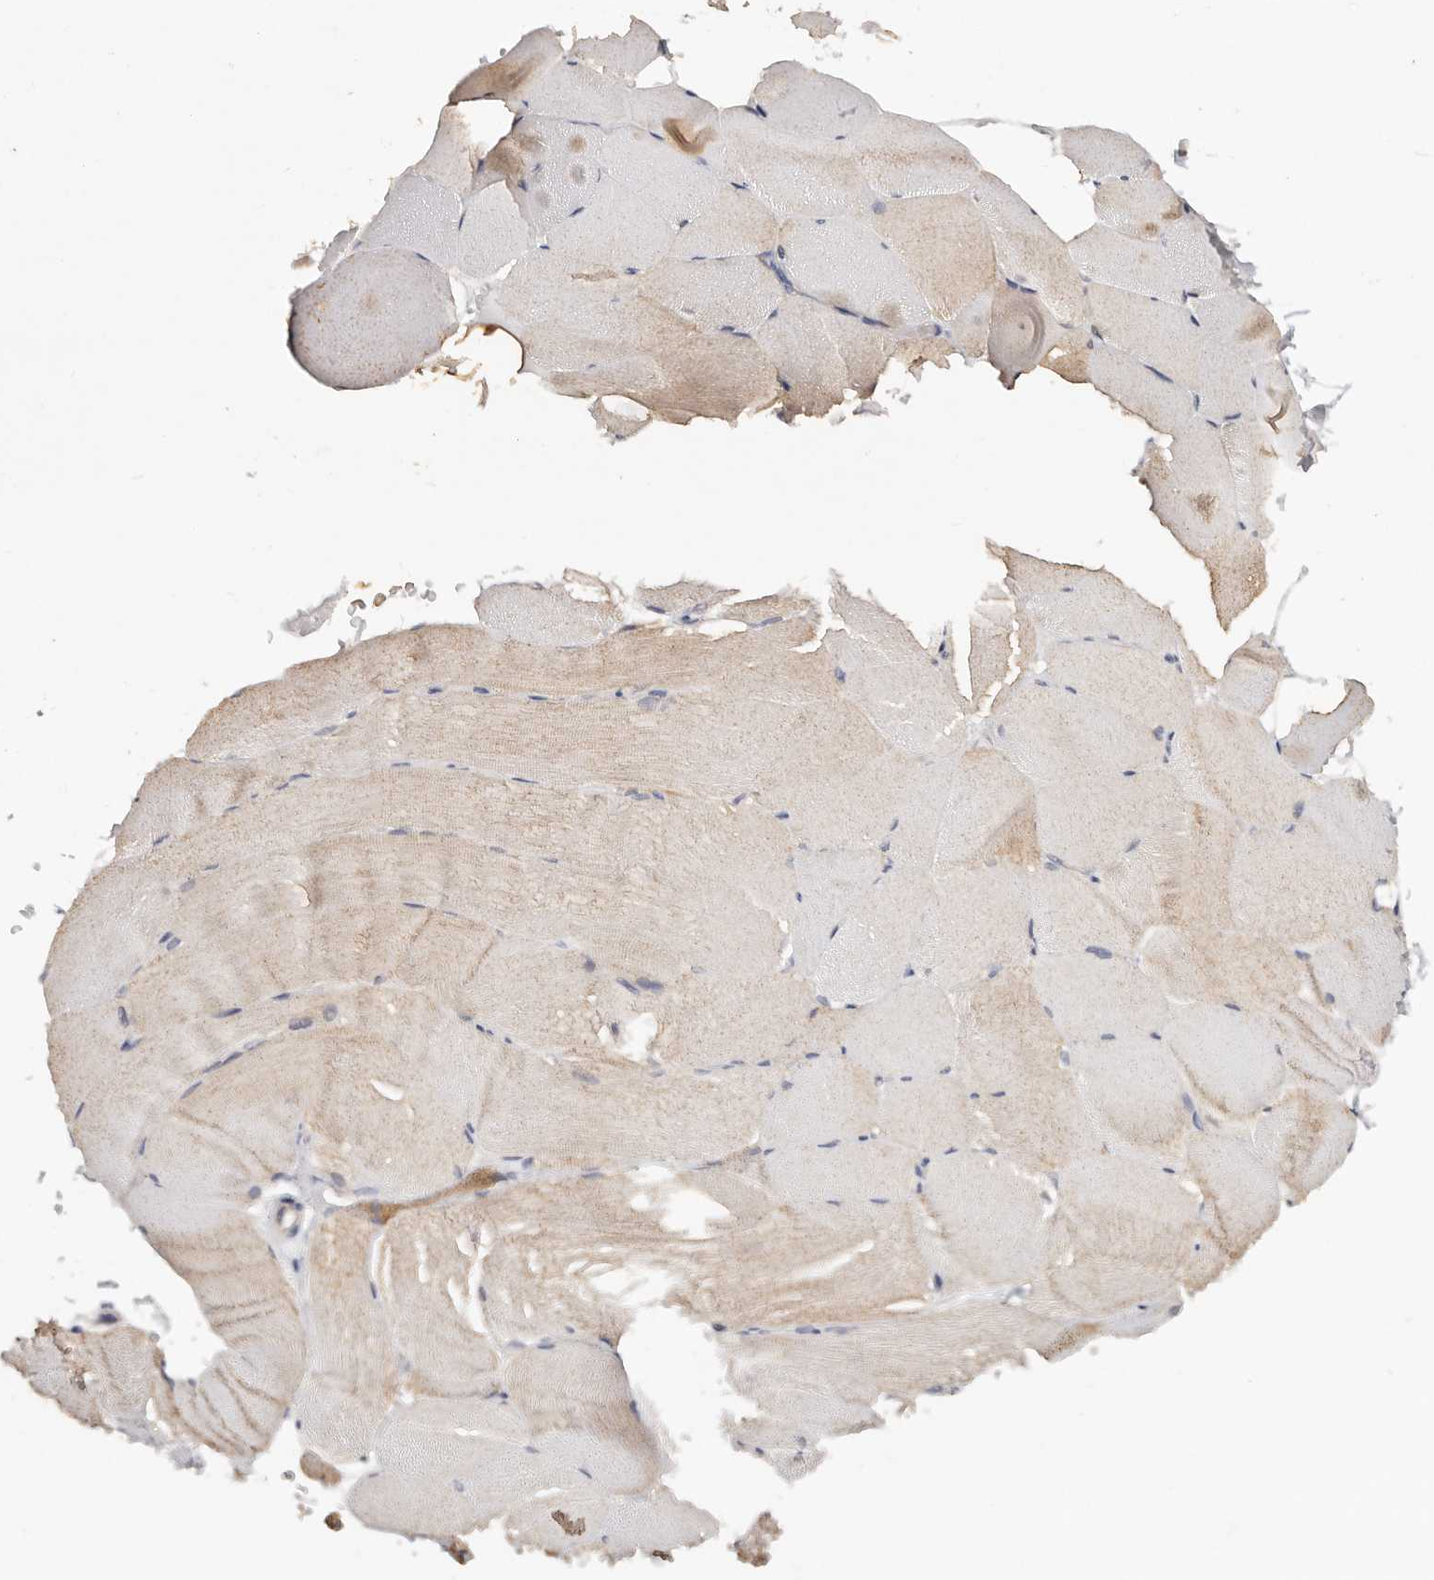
{"staining": {"intensity": "moderate", "quantity": "25%-75%", "location": "cytoplasmic/membranous"}, "tissue": "skeletal muscle", "cell_type": "Myocytes", "image_type": "normal", "snomed": [{"axis": "morphology", "description": "Normal tissue, NOS"}, {"axis": "topography", "description": "Skeletal muscle"}, {"axis": "topography", "description": "Parathyroid gland"}], "caption": "High-magnification brightfield microscopy of unremarkable skeletal muscle stained with DAB (brown) and counterstained with hematoxylin (blue). myocytes exhibit moderate cytoplasmic/membranous staining is present in approximately25%-75% of cells.", "gene": "VIPAS39", "patient": {"sex": "female", "age": 37}}